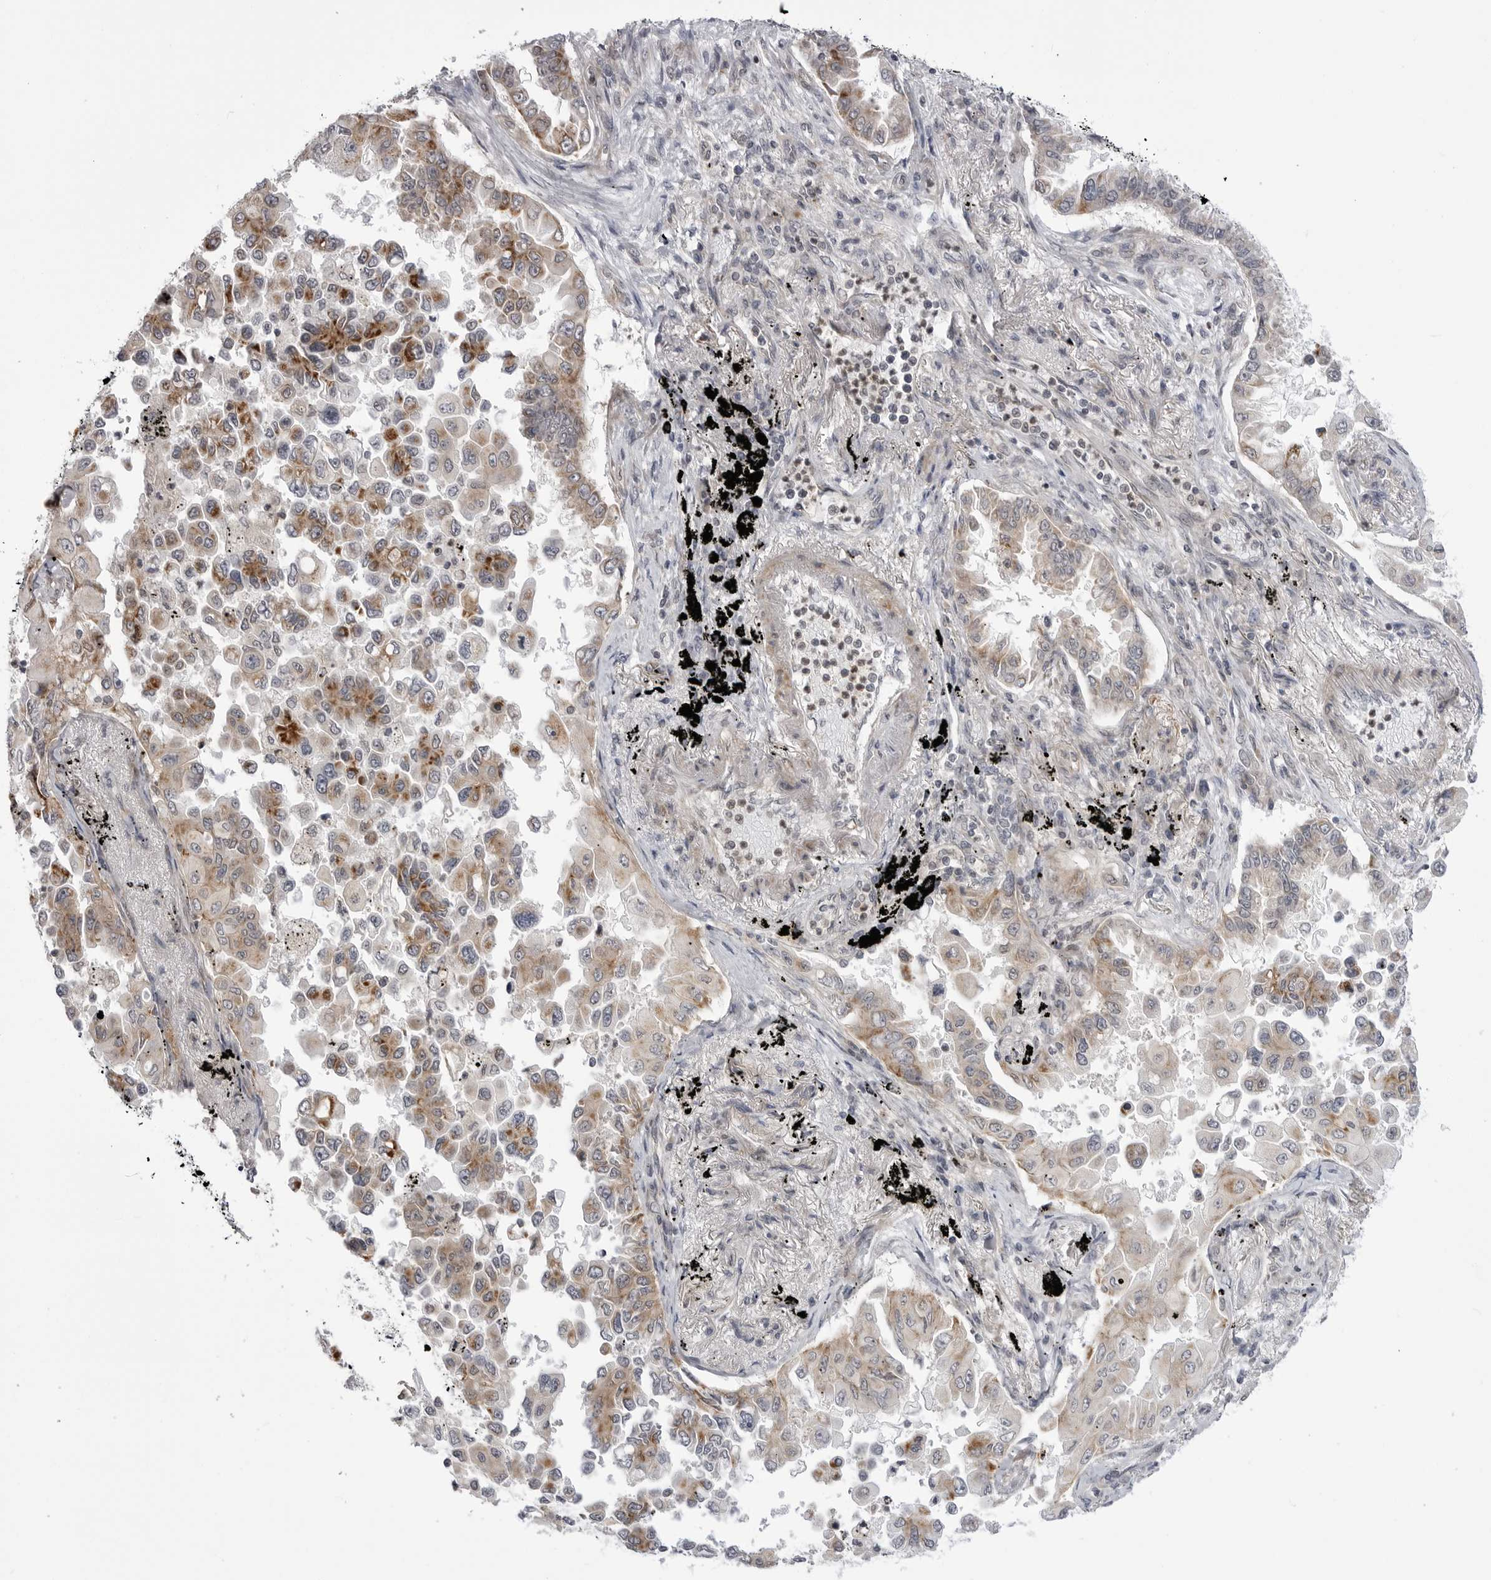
{"staining": {"intensity": "weak", "quantity": "25%-75%", "location": "cytoplasmic/membranous"}, "tissue": "lung cancer", "cell_type": "Tumor cells", "image_type": "cancer", "snomed": [{"axis": "morphology", "description": "Adenocarcinoma, NOS"}, {"axis": "topography", "description": "Lung"}], "caption": "Immunohistochemistry photomicrograph of neoplastic tissue: lung cancer stained using immunohistochemistry shows low levels of weak protein expression localized specifically in the cytoplasmic/membranous of tumor cells, appearing as a cytoplasmic/membranous brown color.", "gene": "CCDC18", "patient": {"sex": "female", "age": 67}}